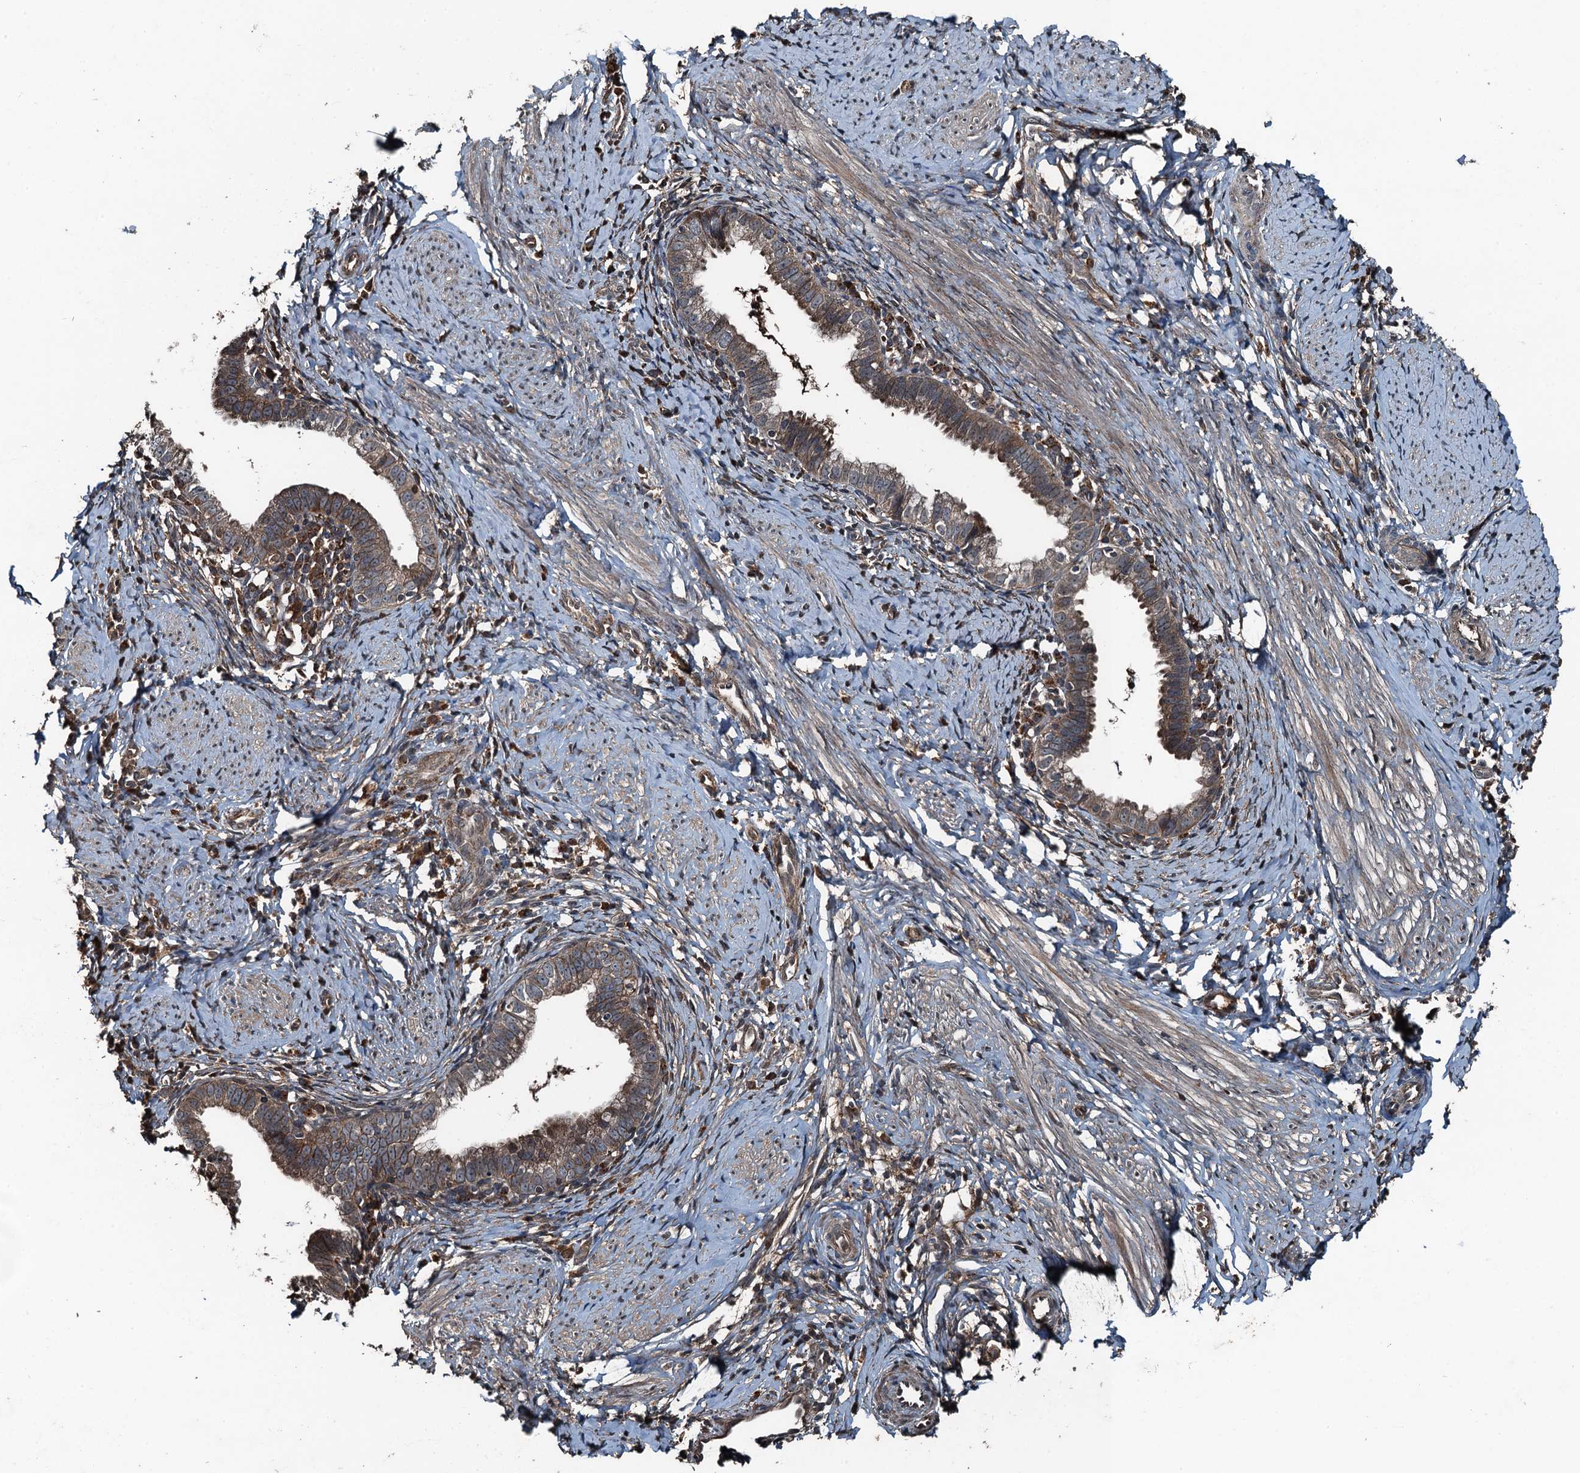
{"staining": {"intensity": "moderate", "quantity": ">75%", "location": "cytoplasmic/membranous"}, "tissue": "cervical cancer", "cell_type": "Tumor cells", "image_type": "cancer", "snomed": [{"axis": "morphology", "description": "Adenocarcinoma, NOS"}, {"axis": "topography", "description": "Cervix"}], "caption": "Immunohistochemical staining of cervical cancer demonstrates medium levels of moderate cytoplasmic/membranous staining in about >75% of tumor cells. Nuclei are stained in blue.", "gene": "TCTN1", "patient": {"sex": "female", "age": 36}}